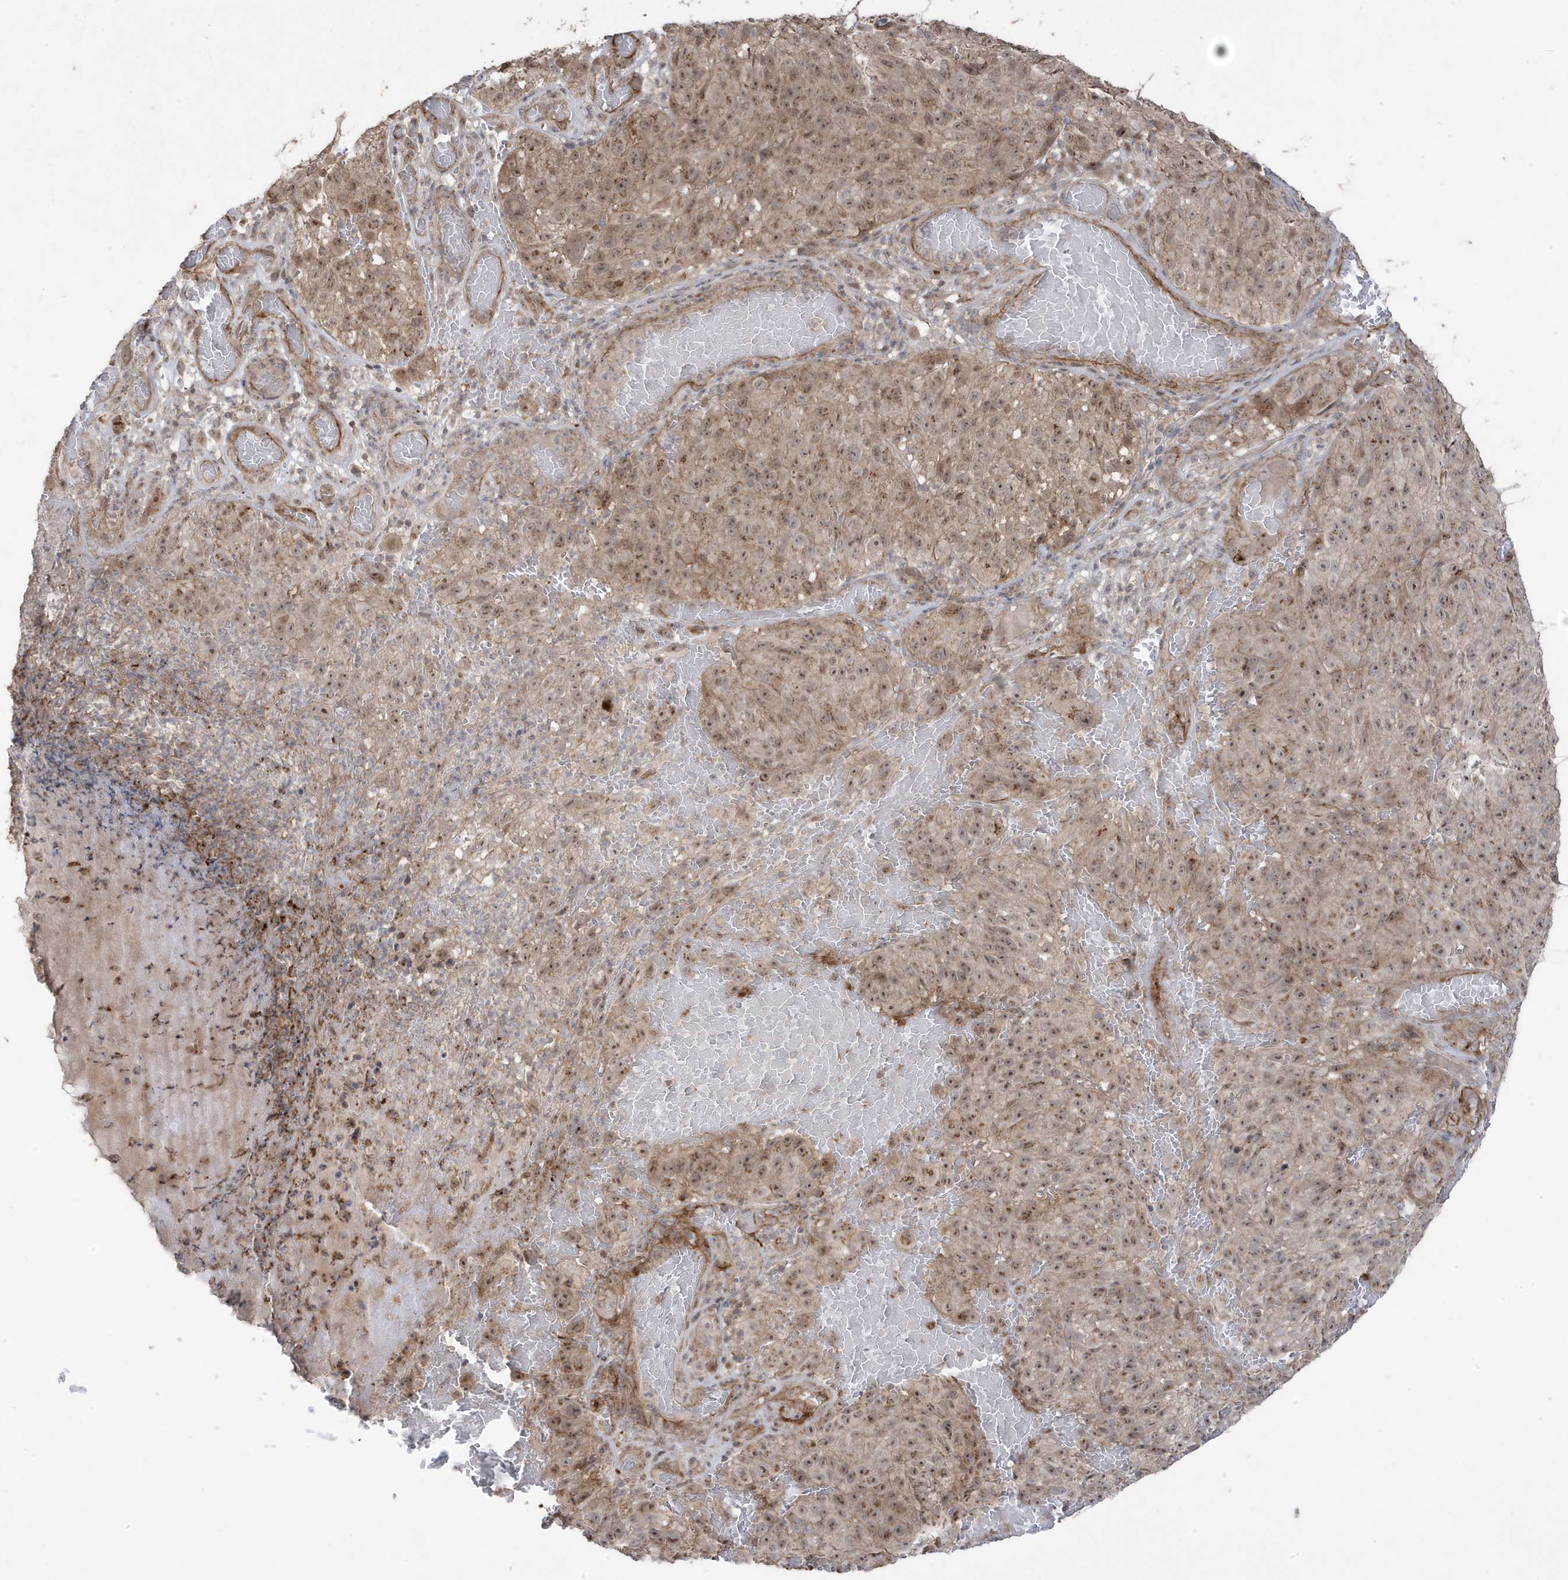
{"staining": {"intensity": "moderate", "quantity": "<25%", "location": "cytoplasmic/membranous,nuclear"}, "tissue": "melanoma", "cell_type": "Tumor cells", "image_type": "cancer", "snomed": [{"axis": "morphology", "description": "Malignant melanoma, NOS"}, {"axis": "topography", "description": "Skin"}], "caption": "An IHC micrograph of neoplastic tissue is shown. Protein staining in brown highlights moderate cytoplasmic/membranous and nuclear positivity in malignant melanoma within tumor cells.", "gene": "CETN3", "patient": {"sex": "male", "age": 83}}